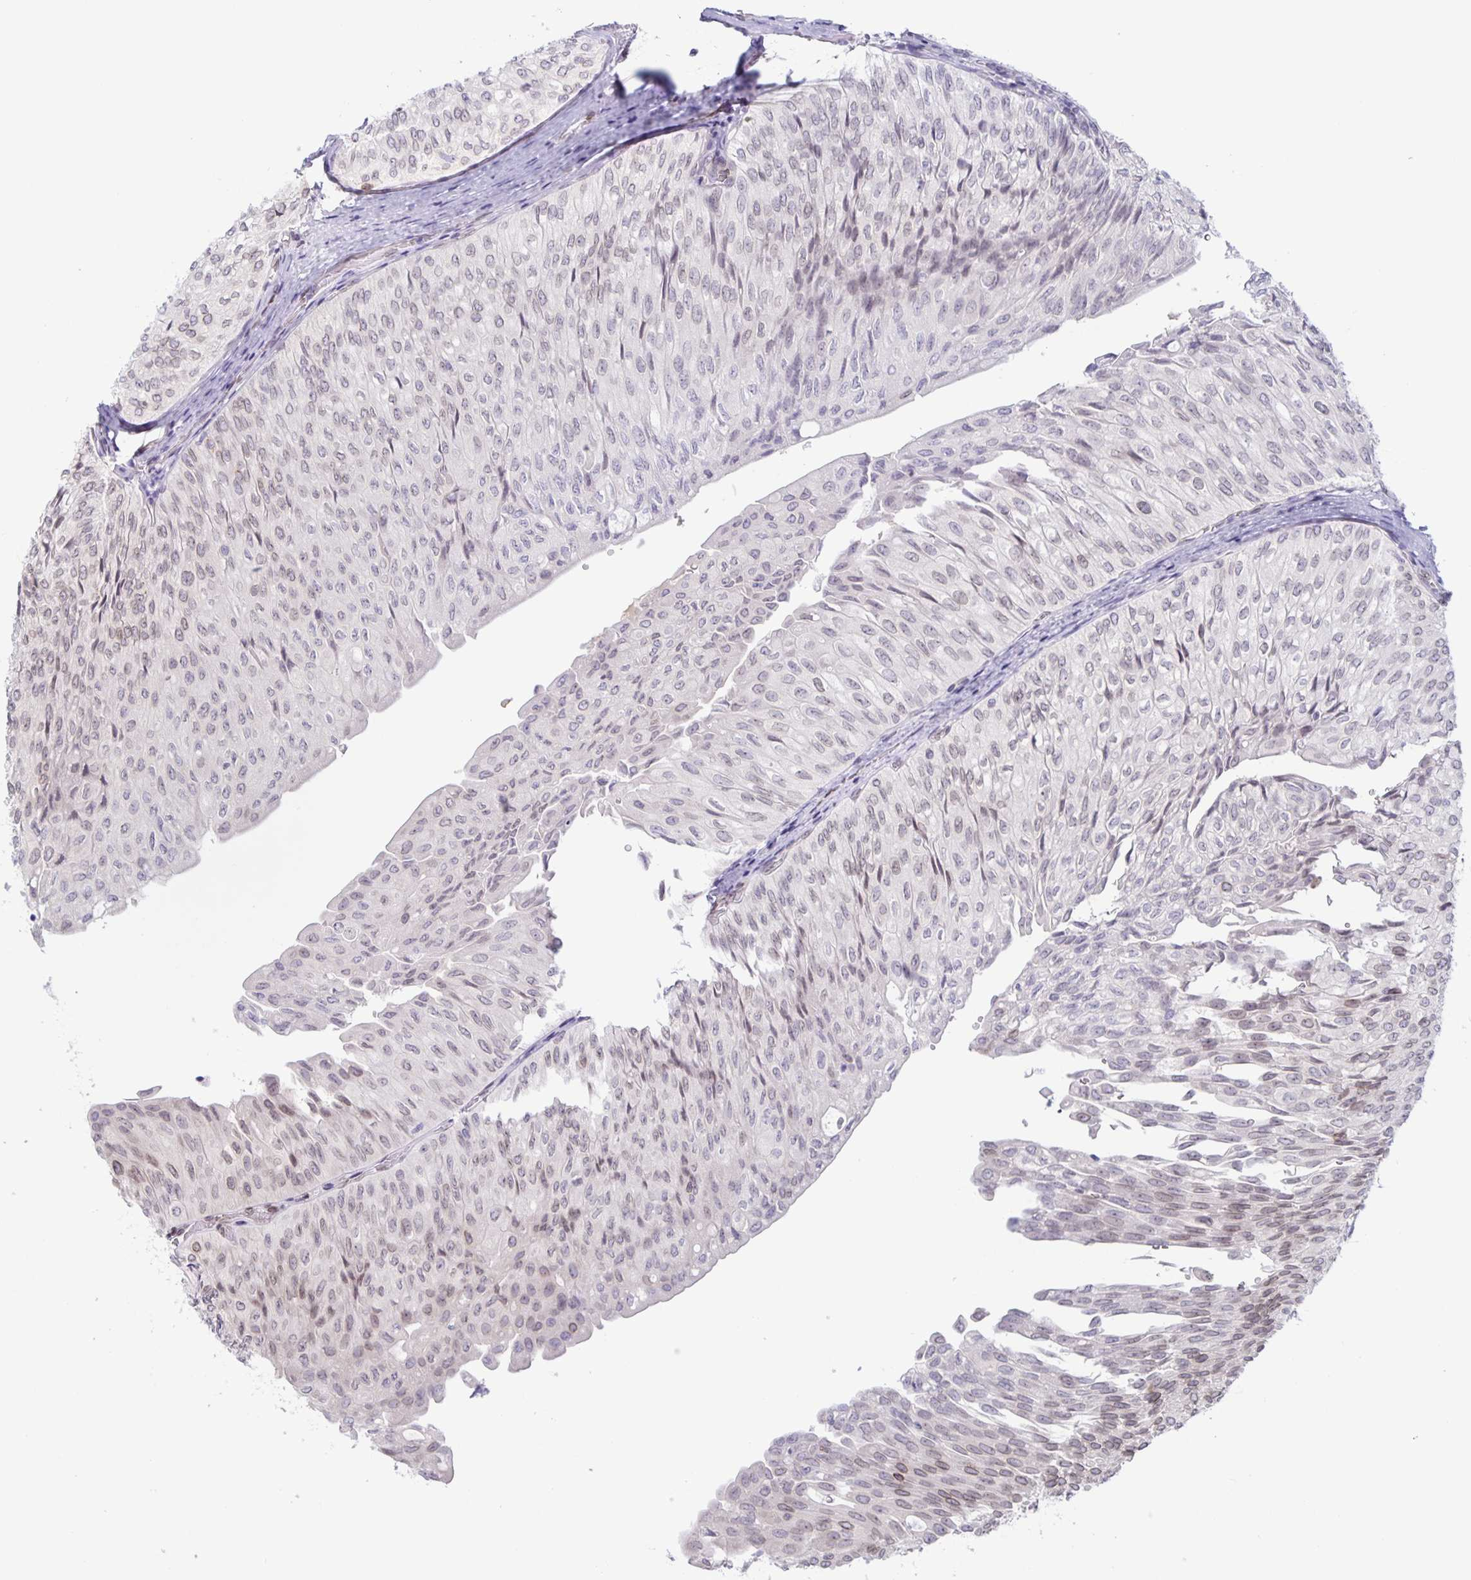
{"staining": {"intensity": "moderate", "quantity": "25%-75%", "location": "cytoplasmic/membranous,nuclear"}, "tissue": "urothelial cancer", "cell_type": "Tumor cells", "image_type": "cancer", "snomed": [{"axis": "morphology", "description": "Urothelial carcinoma, NOS"}, {"axis": "topography", "description": "Urinary bladder"}], "caption": "Urothelial cancer stained with a protein marker exhibits moderate staining in tumor cells.", "gene": "SYNE2", "patient": {"sex": "male", "age": 62}}